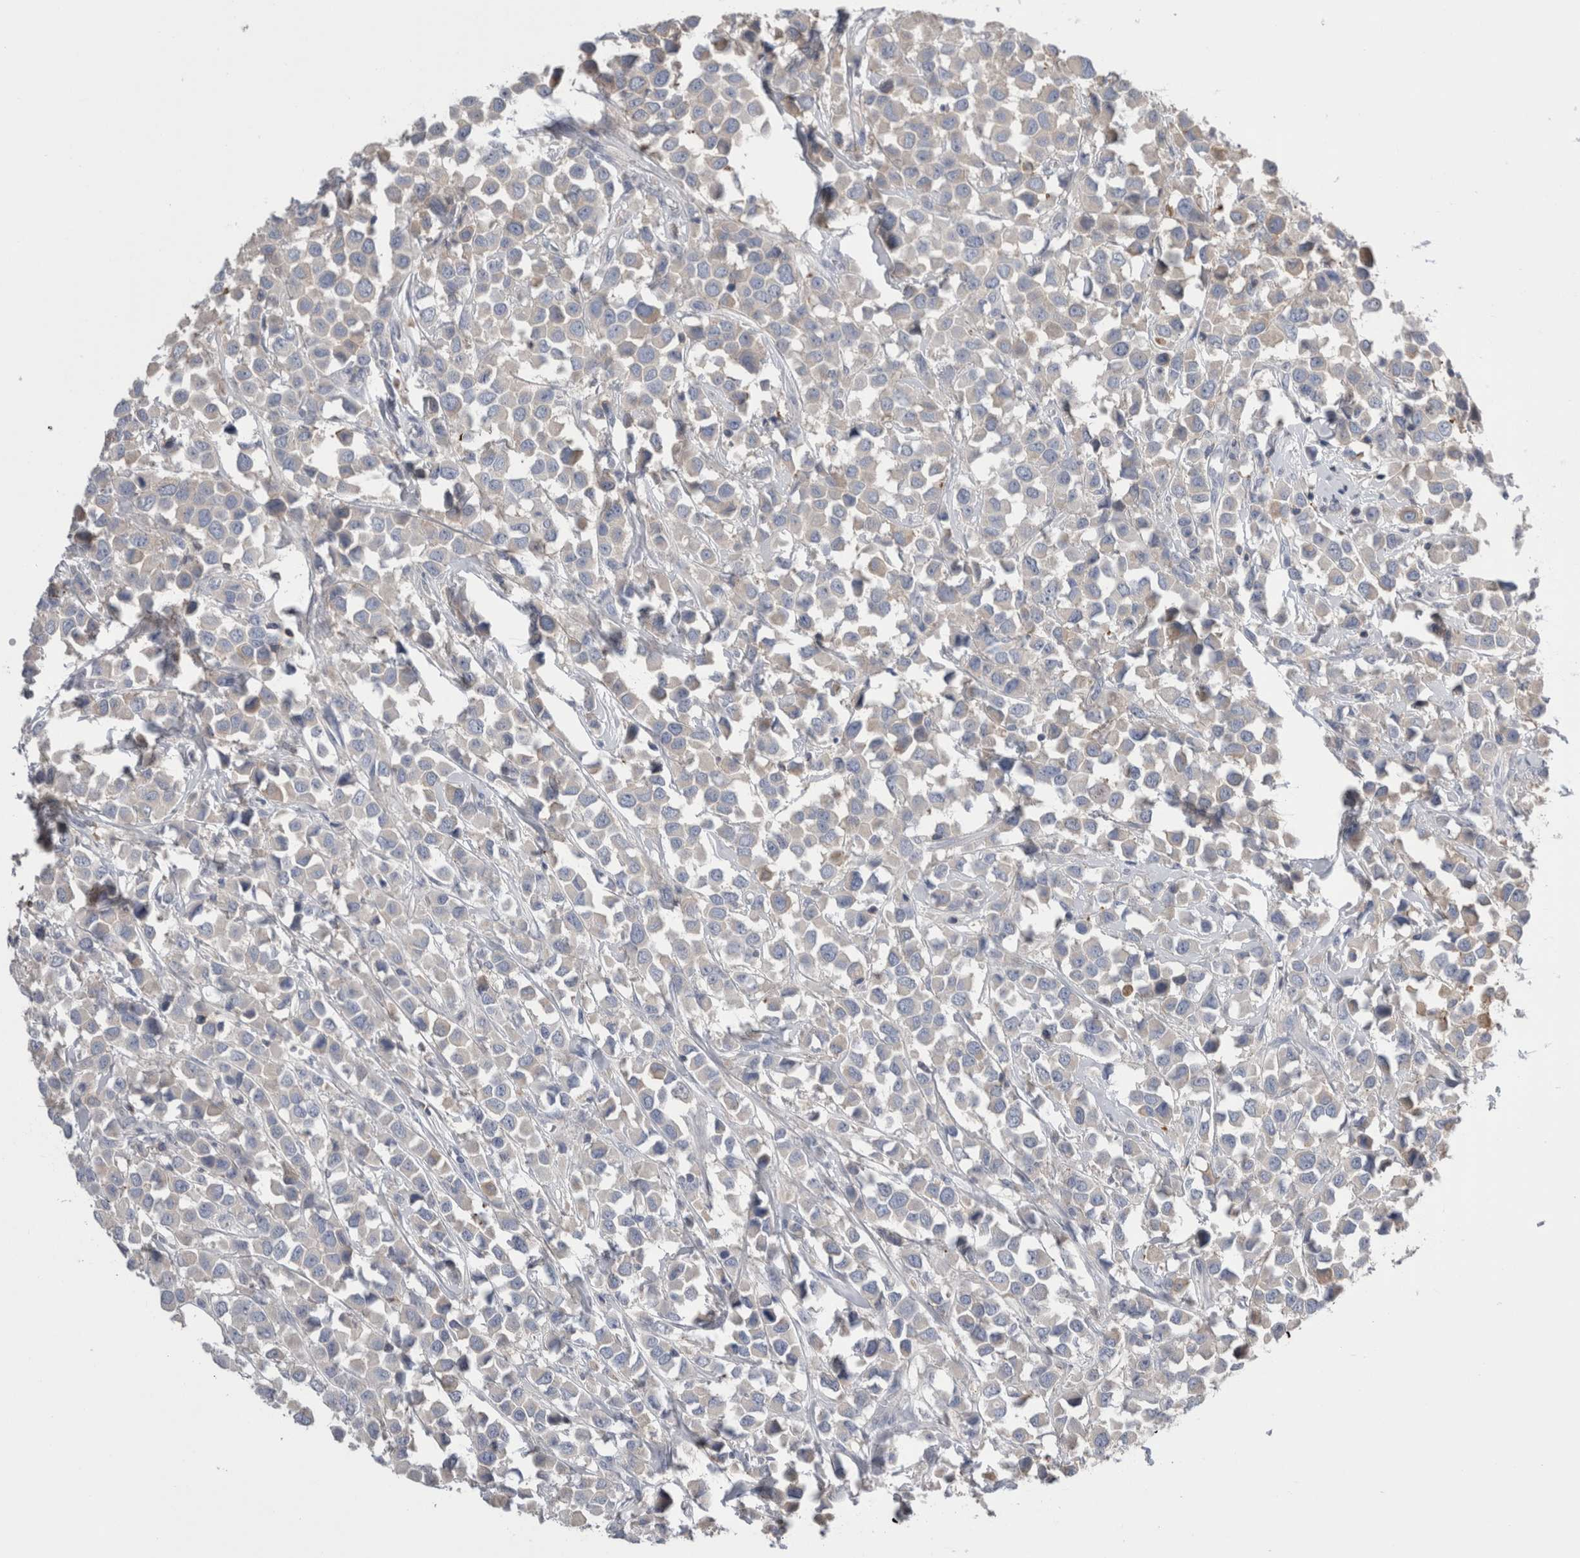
{"staining": {"intensity": "negative", "quantity": "none", "location": "none"}, "tissue": "breast cancer", "cell_type": "Tumor cells", "image_type": "cancer", "snomed": [{"axis": "morphology", "description": "Duct carcinoma"}, {"axis": "topography", "description": "Breast"}], "caption": "Breast cancer was stained to show a protein in brown. There is no significant staining in tumor cells. Brightfield microscopy of immunohistochemistry (IHC) stained with DAB (3,3'-diaminobenzidine) (brown) and hematoxylin (blue), captured at high magnification.", "gene": "DCTN6", "patient": {"sex": "female", "age": 61}}